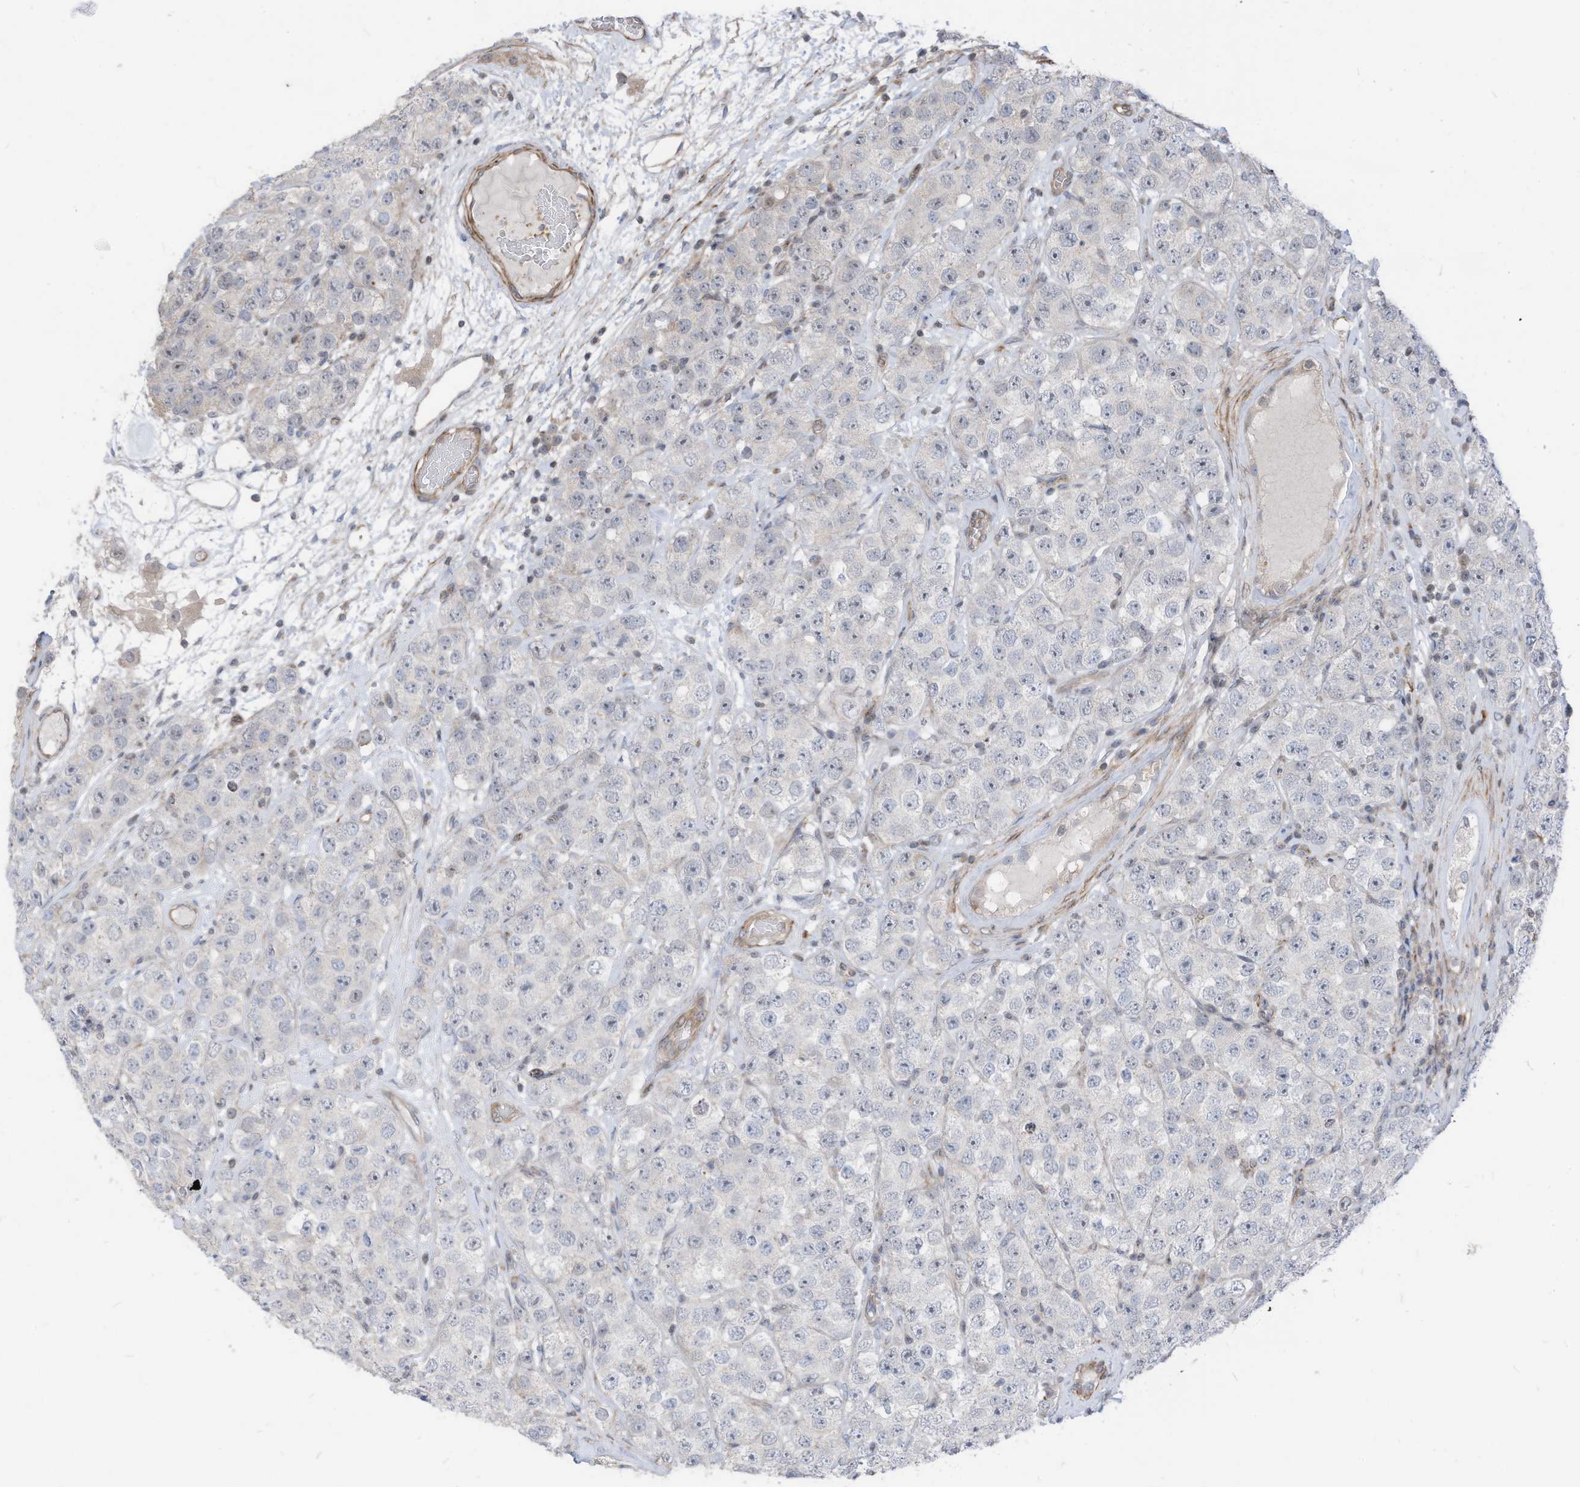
{"staining": {"intensity": "negative", "quantity": "none", "location": "none"}, "tissue": "testis cancer", "cell_type": "Tumor cells", "image_type": "cancer", "snomed": [{"axis": "morphology", "description": "Seminoma, NOS"}, {"axis": "topography", "description": "Testis"}], "caption": "Histopathology image shows no significant protein staining in tumor cells of seminoma (testis).", "gene": "GPATCH3", "patient": {"sex": "male", "age": 28}}